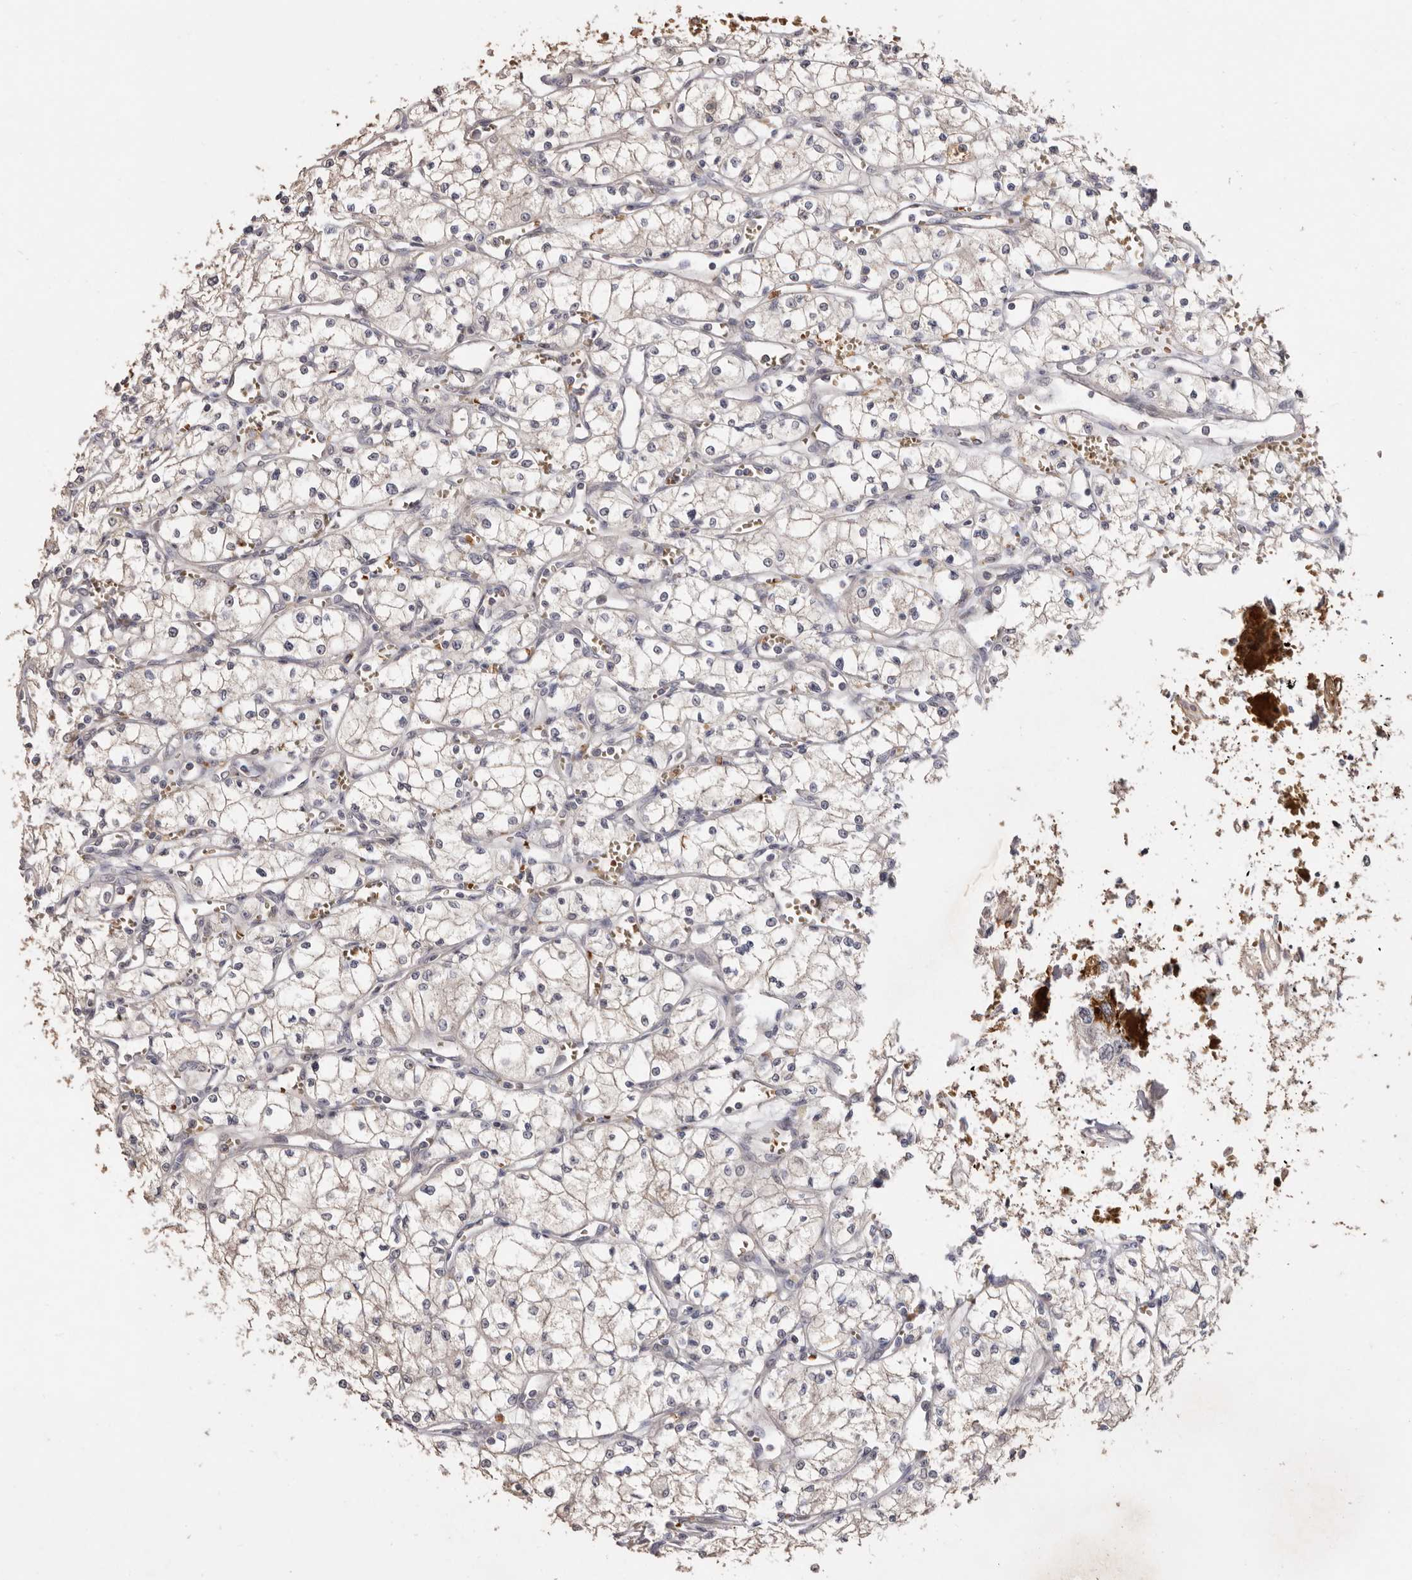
{"staining": {"intensity": "weak", "quantity": "25%-75%", "location": "cytoplasmic/membranous"}, "tissue": "renal cancer", "cell_type": "Tumor cells", "image_type": "cancer", "snomed": [{"axis": "morphology", "description": "Adenocarcinoma, NOS"}, {"axis": "topography", "description": "Kidney"}], "caption": "Renal cancer stained with immunohistochemistry shows weak cytoplasmic/membranous staining in about 25%-75% of tumor cells.", "gene": "GRAMD2A", "patient": {"sex": "male", "age": 59}}